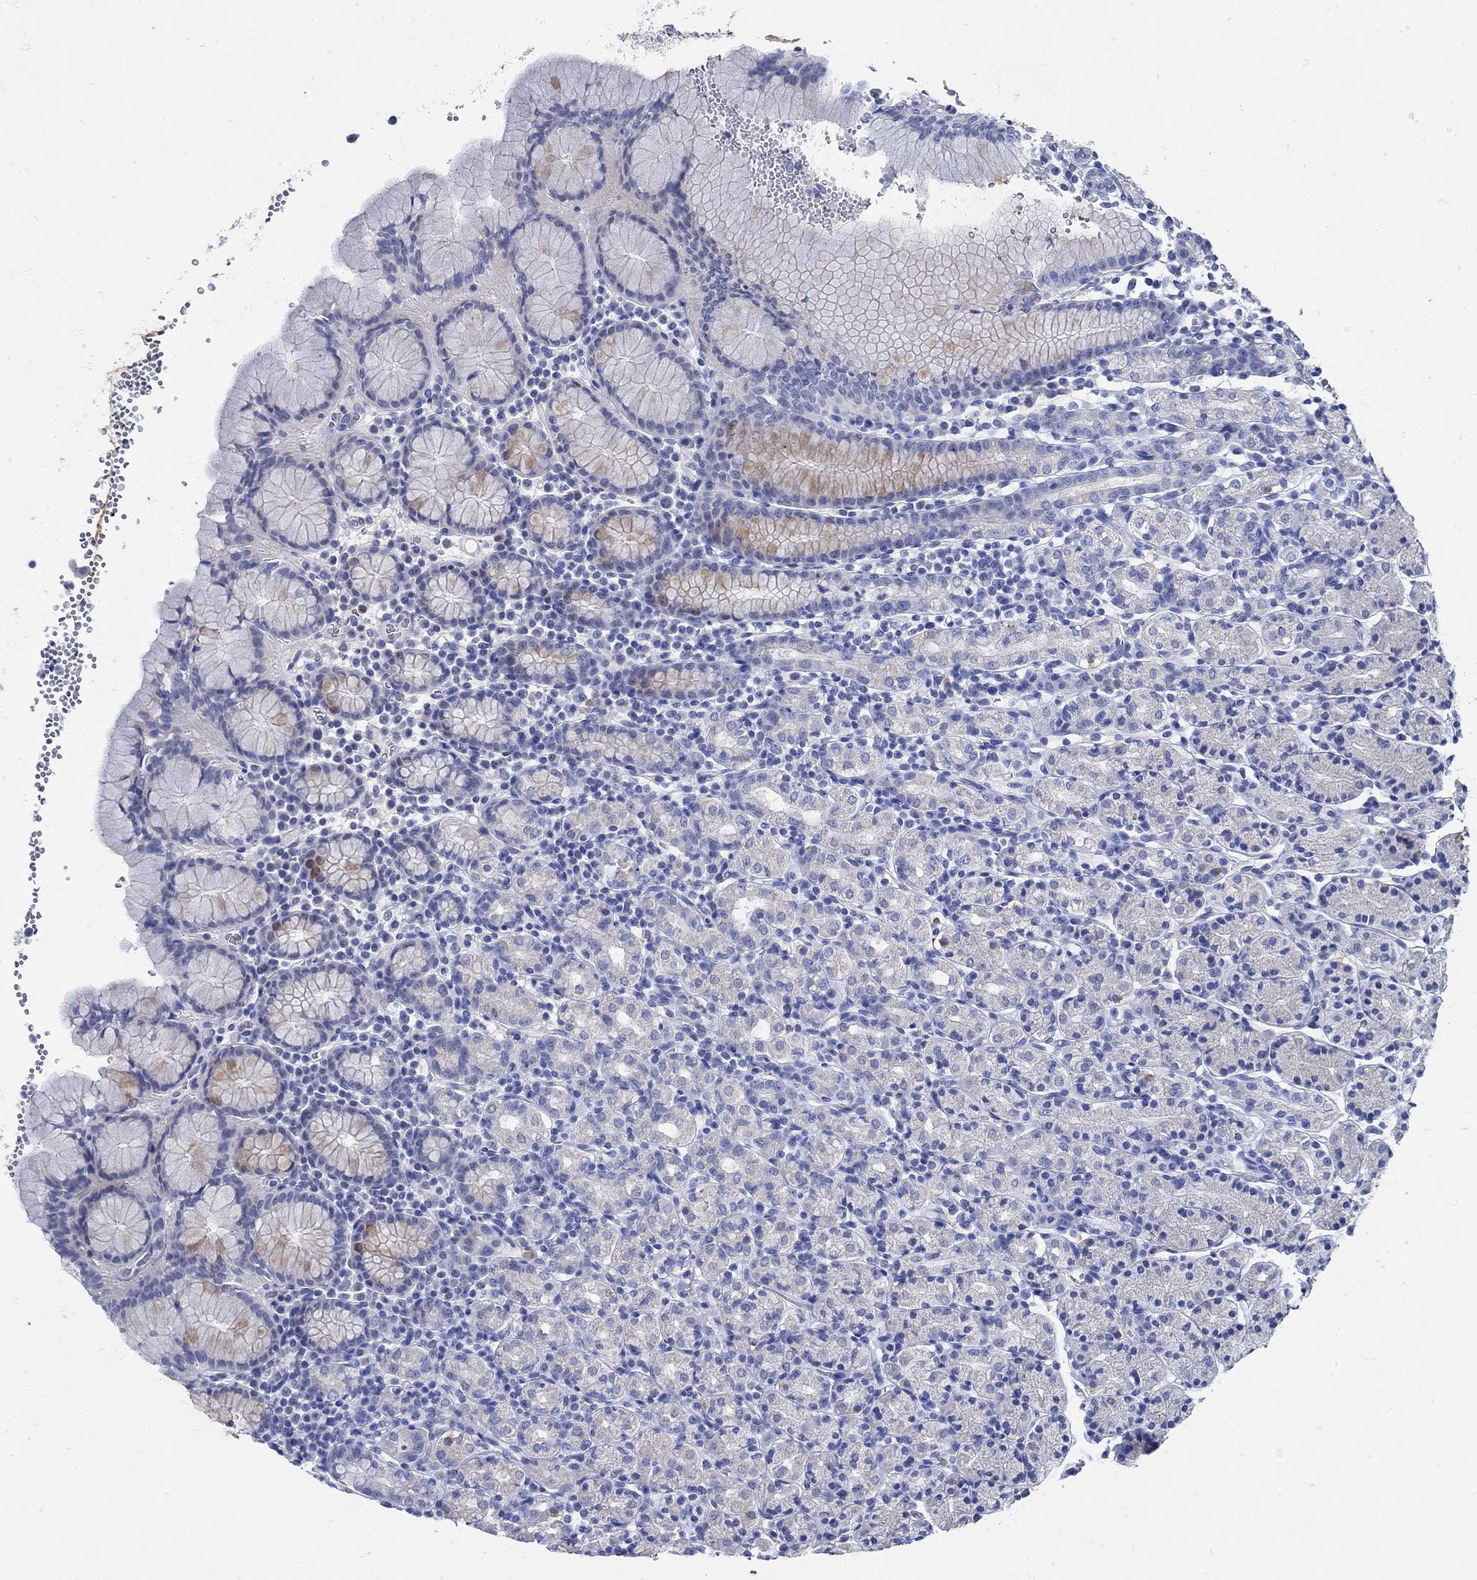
{"staining": {"intensity": "weak", "quantity": "<25%", "location": "cytoplasmic/membranous"}, "tissue": "stomach", "cell_type": "Glandular cells", "image_type": "normal", "snomed": [{"axis": "morphology", "description": "Normal tissue, NOS"}, {"axis": "topography", "description": "Stomach, upper"}, {"axis": "topography", "description": "Stomach"}], "caption": "Histopathology image shows no protein positivity in glandular cells of normal stomach. (DAB (3,3'-diaminobenzidine) immunohistochemistry visualized using brightfield microscopy, high magnification).", "gene": "NOS1", "patient": {"sex": "male", "age": 62}}